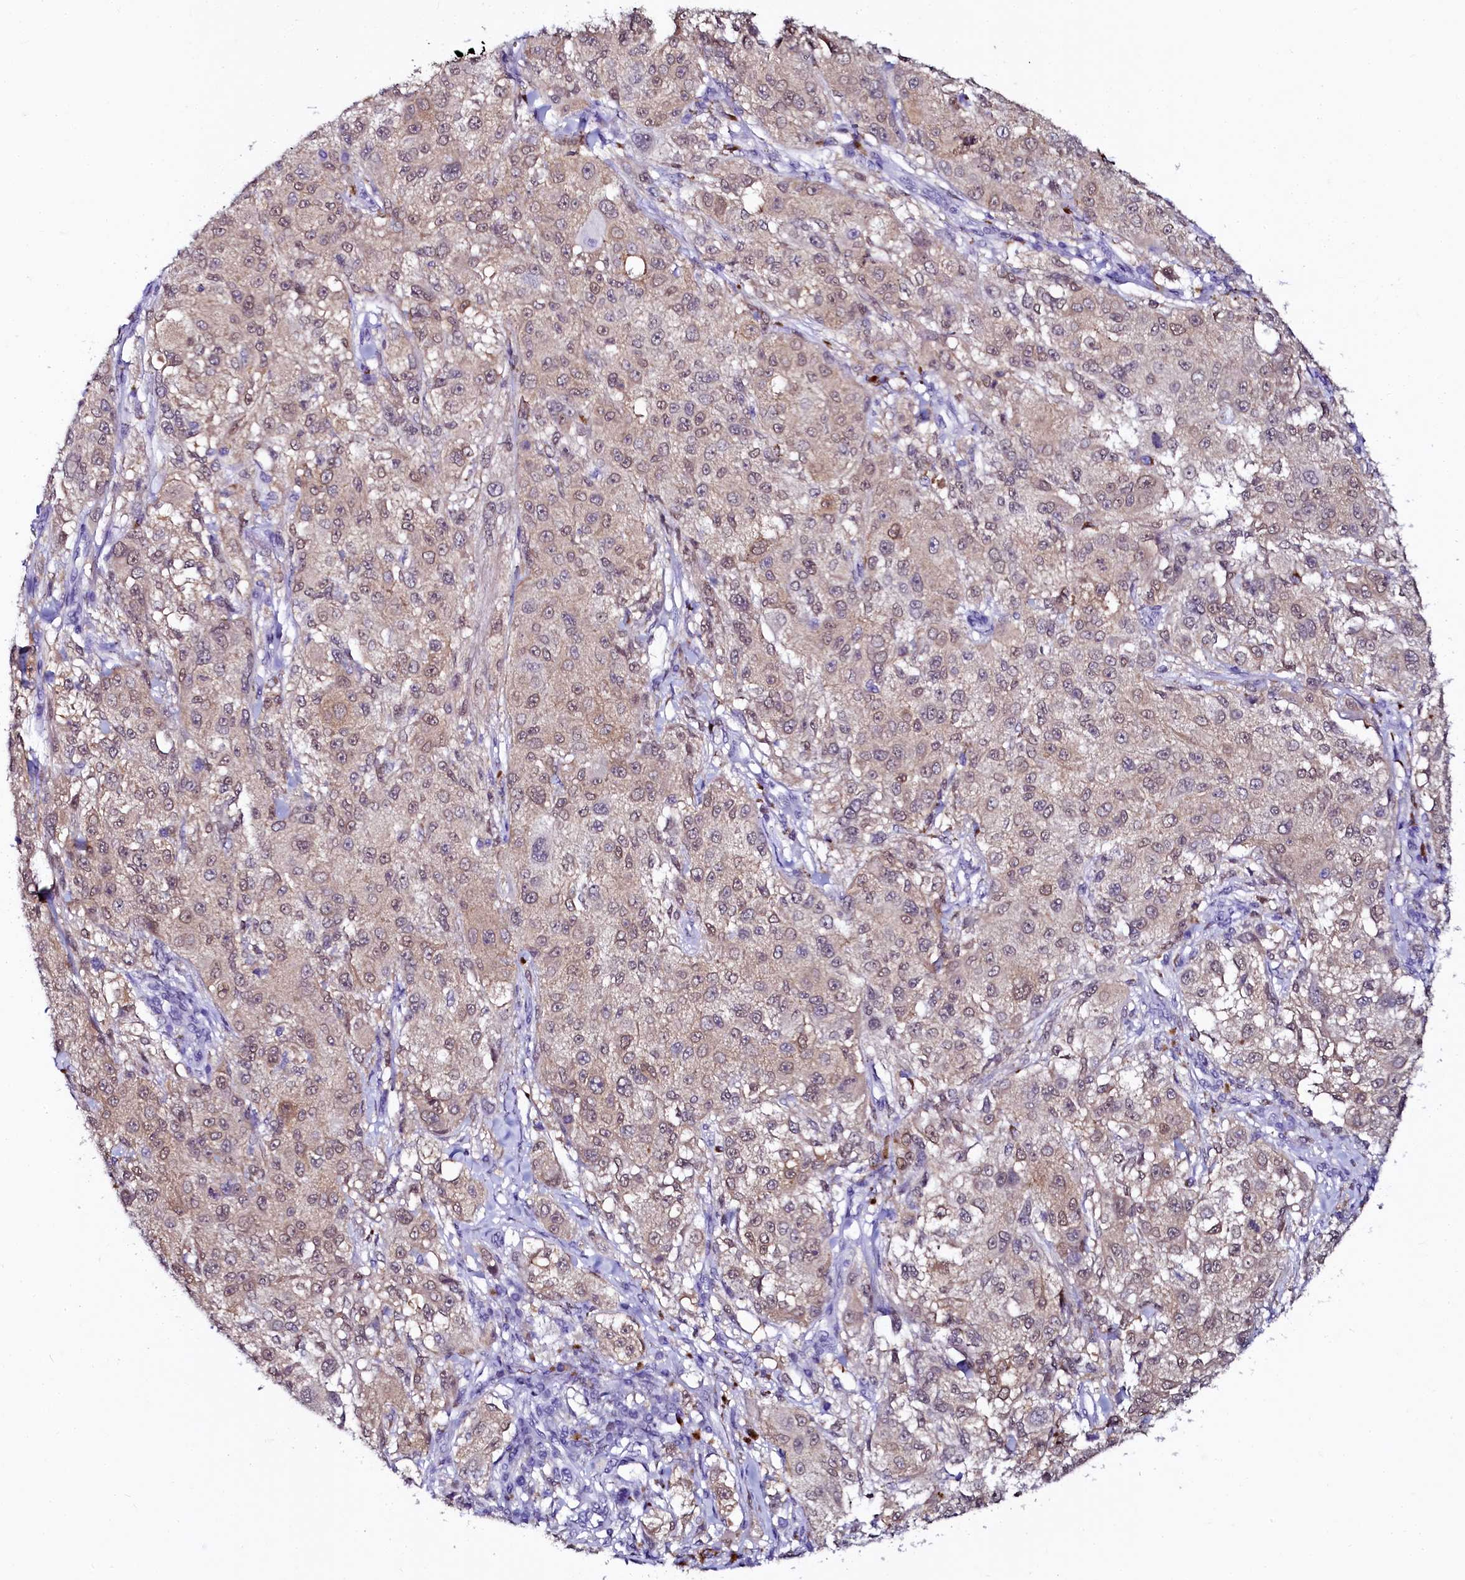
{"staining": {"intensity": "weak", "quantity": ">75%", "location": "nuclear"}, "tissue": "melanoma", "cell_type": "Tumor cells", "image_type": "cancer", "snomed": [{"axis": "morphology", "description": "Necrosis, NOS"}, {"axis": "morphology", "description": "Malignant melanoma, NOS"}, {"axis": "topography", "description": "Skin"}], "caption": "A photomicrograph of malignant melanoma stained for a protein reveals weak nuclear brown staining in tumor cells.", "gene": "SORD", "patient": {"sex": "female", "age": 87}}